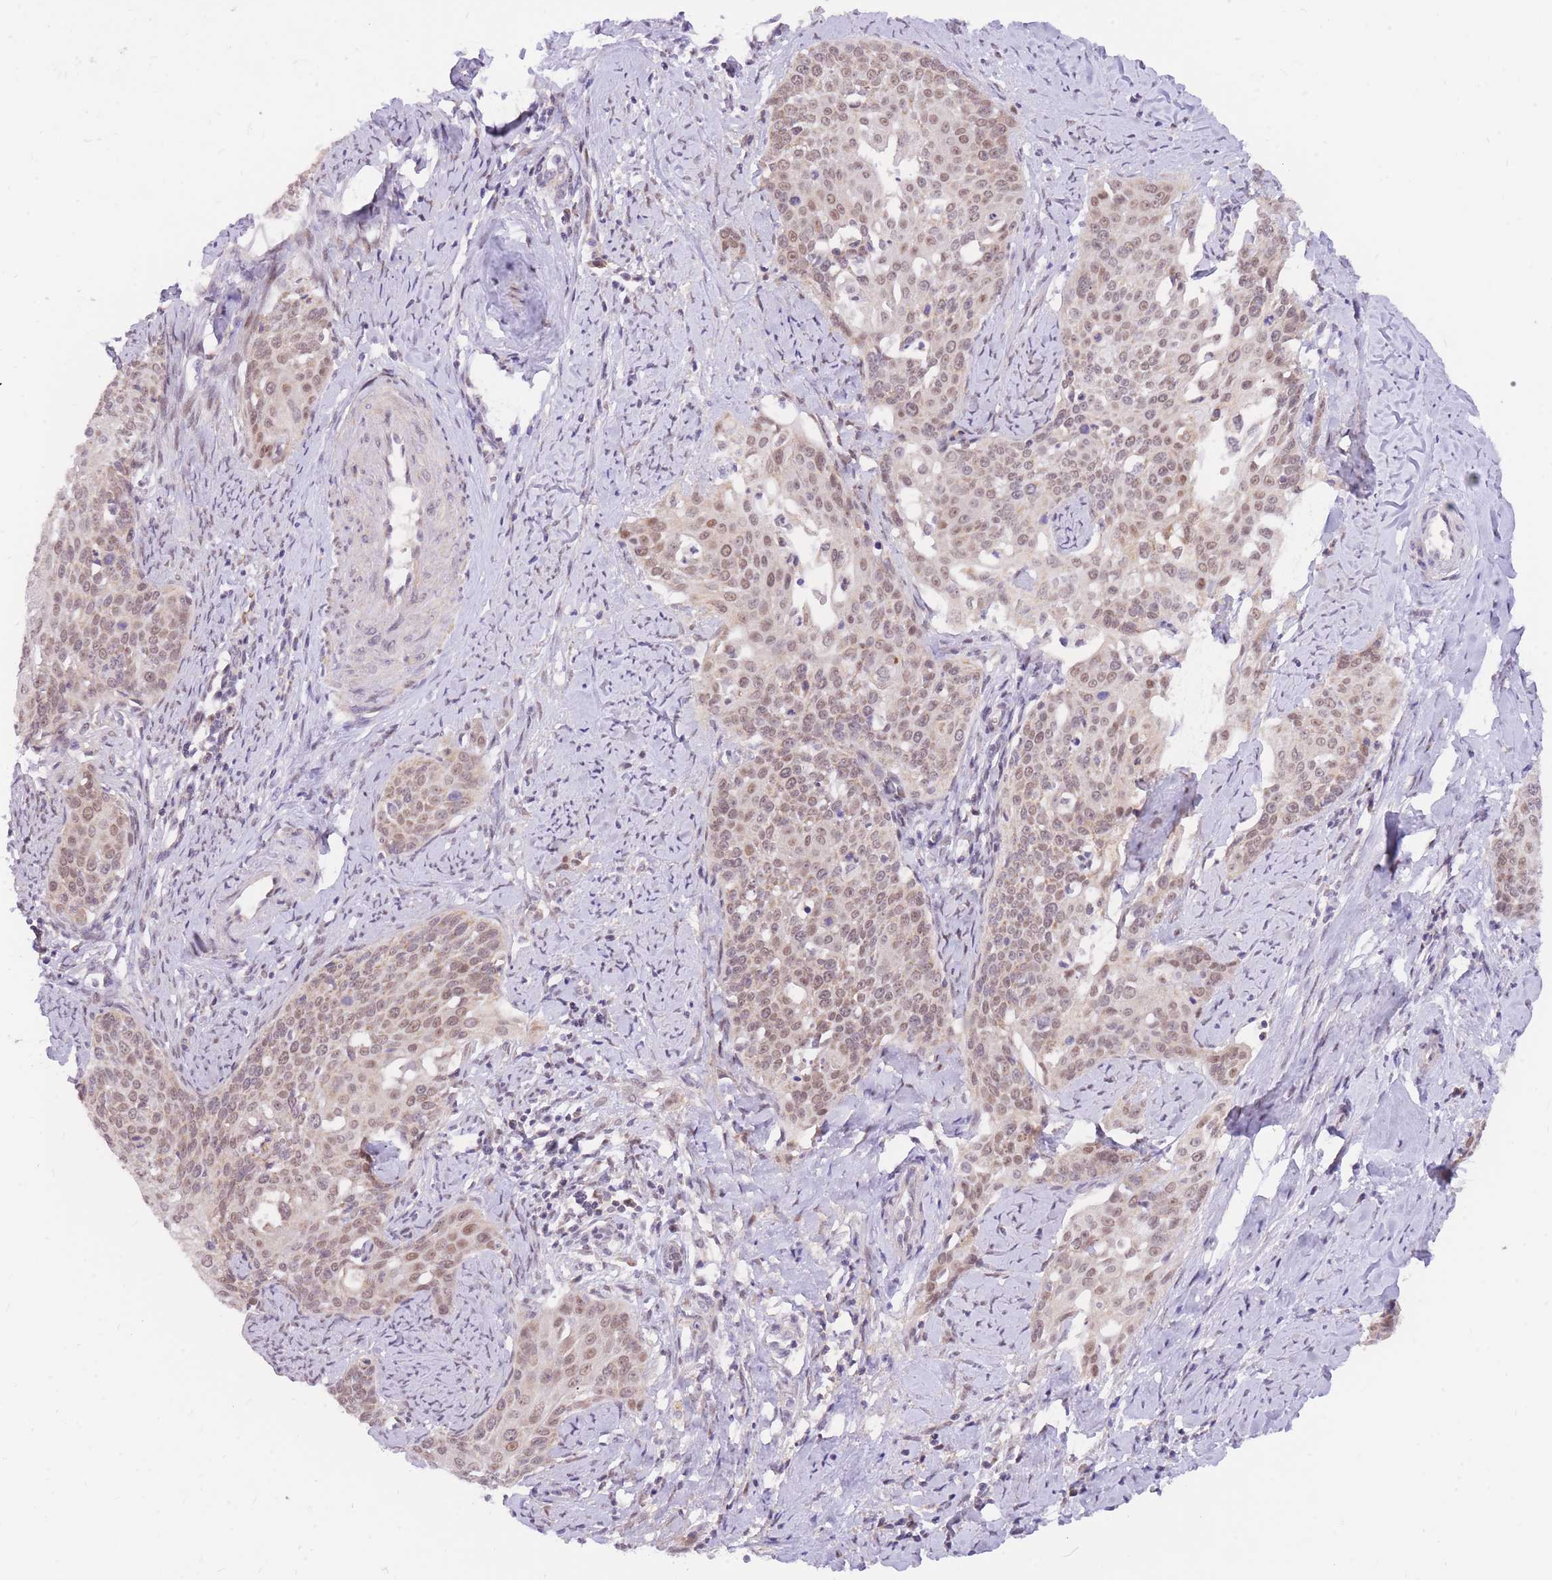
{"staining": {"intensity": "weak", "quantity": ">75%", "location": "cytoplasmic/membranous,nuclear"}, "tissue": "cervical cancer", "cell_type": "Tumor cells", "image_type": "cancer", "snomed": [{"axis": "morphology", "description": "Squamous cell carcinoma, NOS"}, {"axis": "topography", "description": "Cervix"}], "caption": "This is a micrograph of immunohistochemistry staining of cervical cancer, which shows weak expression in the cytoplasmic/membranous and nuclear of tumor cells.", "gene": "MINDY2", "patient": {"sex": "female", "age": 44}}